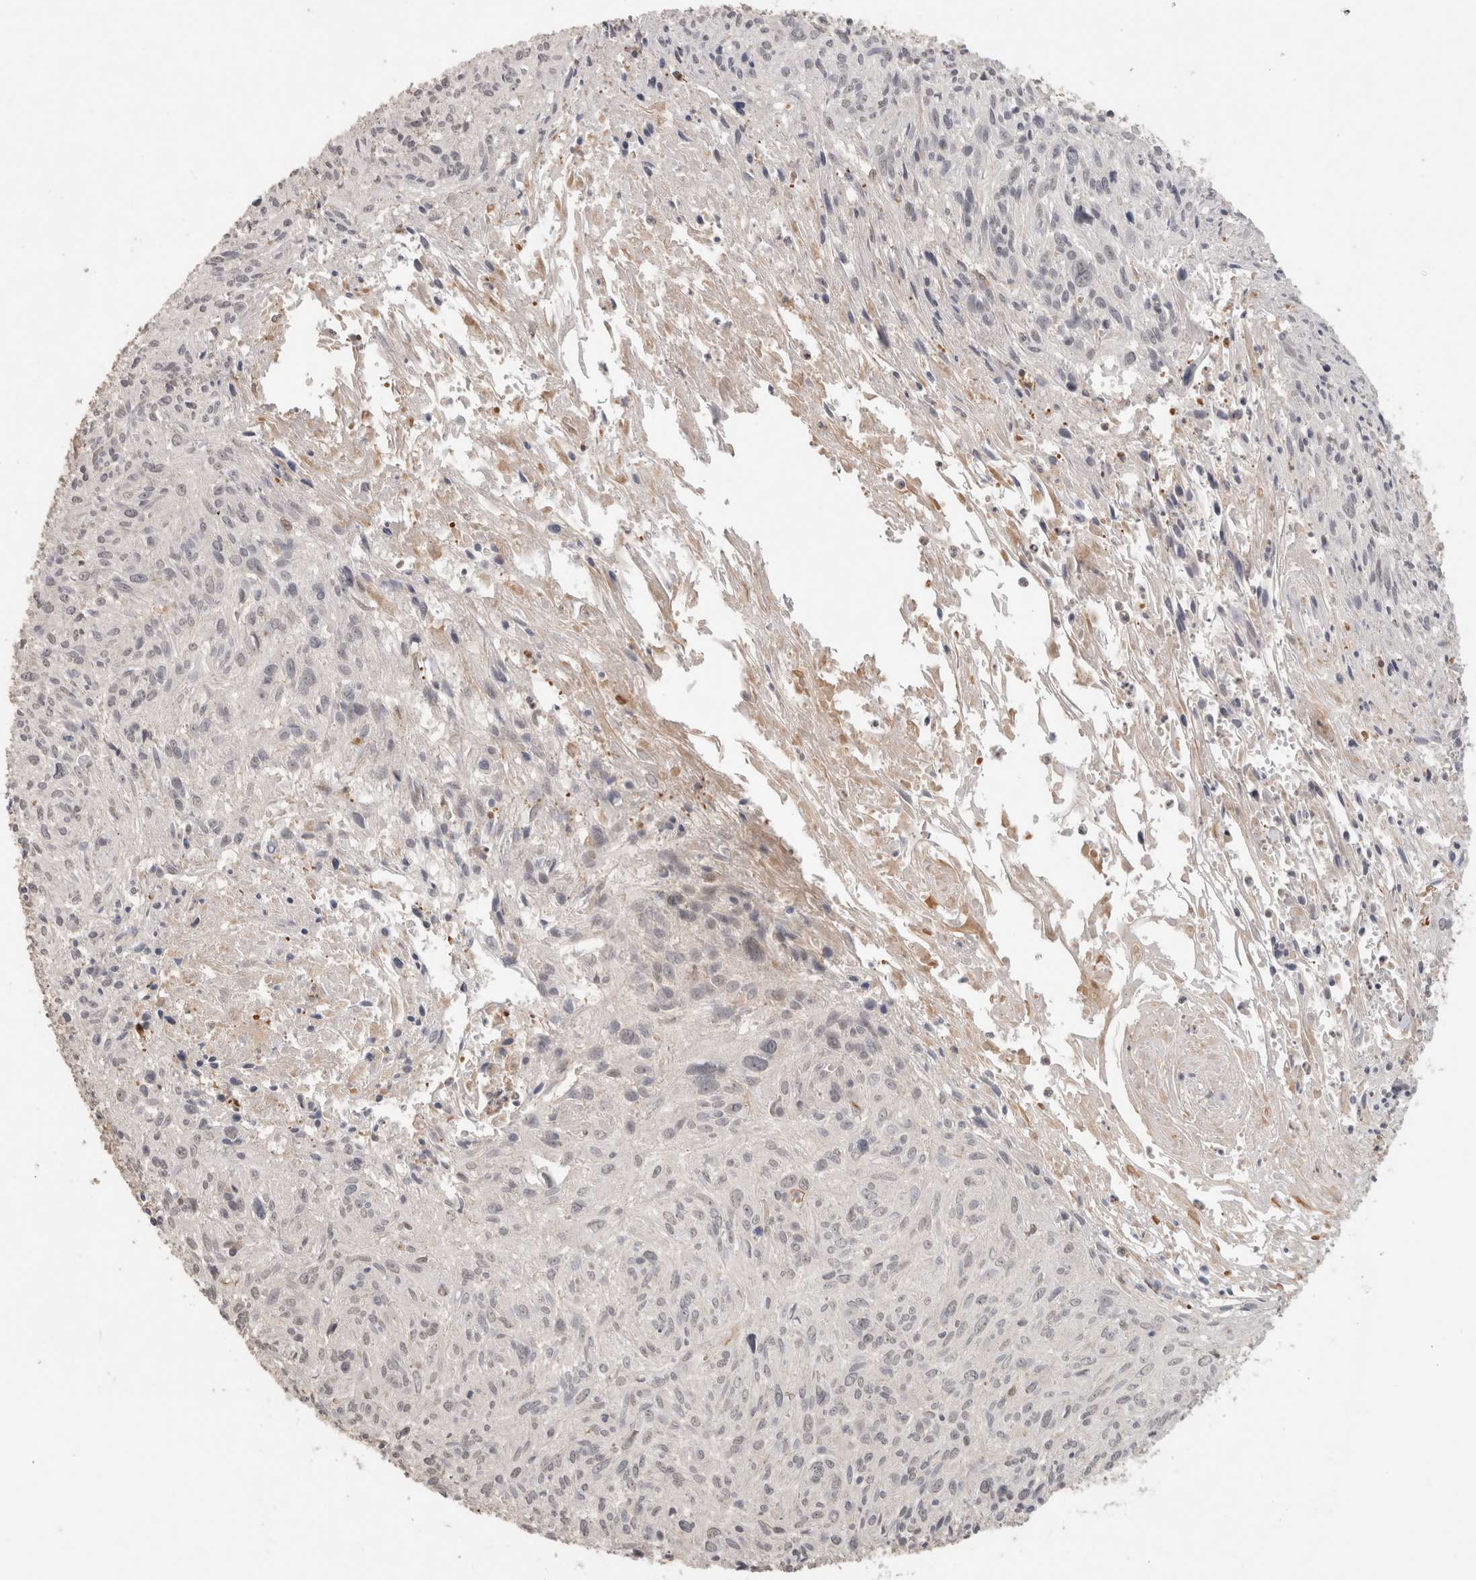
{"staining": {"intensity": "negative", "quantity": "none", "location": "none"}, "tissue": "cervical cancer", "cell_type": "Tumor cells", "image_type": "cancer", "snomed": [{"axis": "morphology", "description": "Squamous cell carcinoma, NOS"}, {"axis": "topography", "description": "Cervix"}], "caption": "Micrograph shows no significant protein expression in tumor cells of cervical cancer (squamous cell carcinoma).", "gene": "HSPG2", "patient": {"sex": "female", "age": 51}}